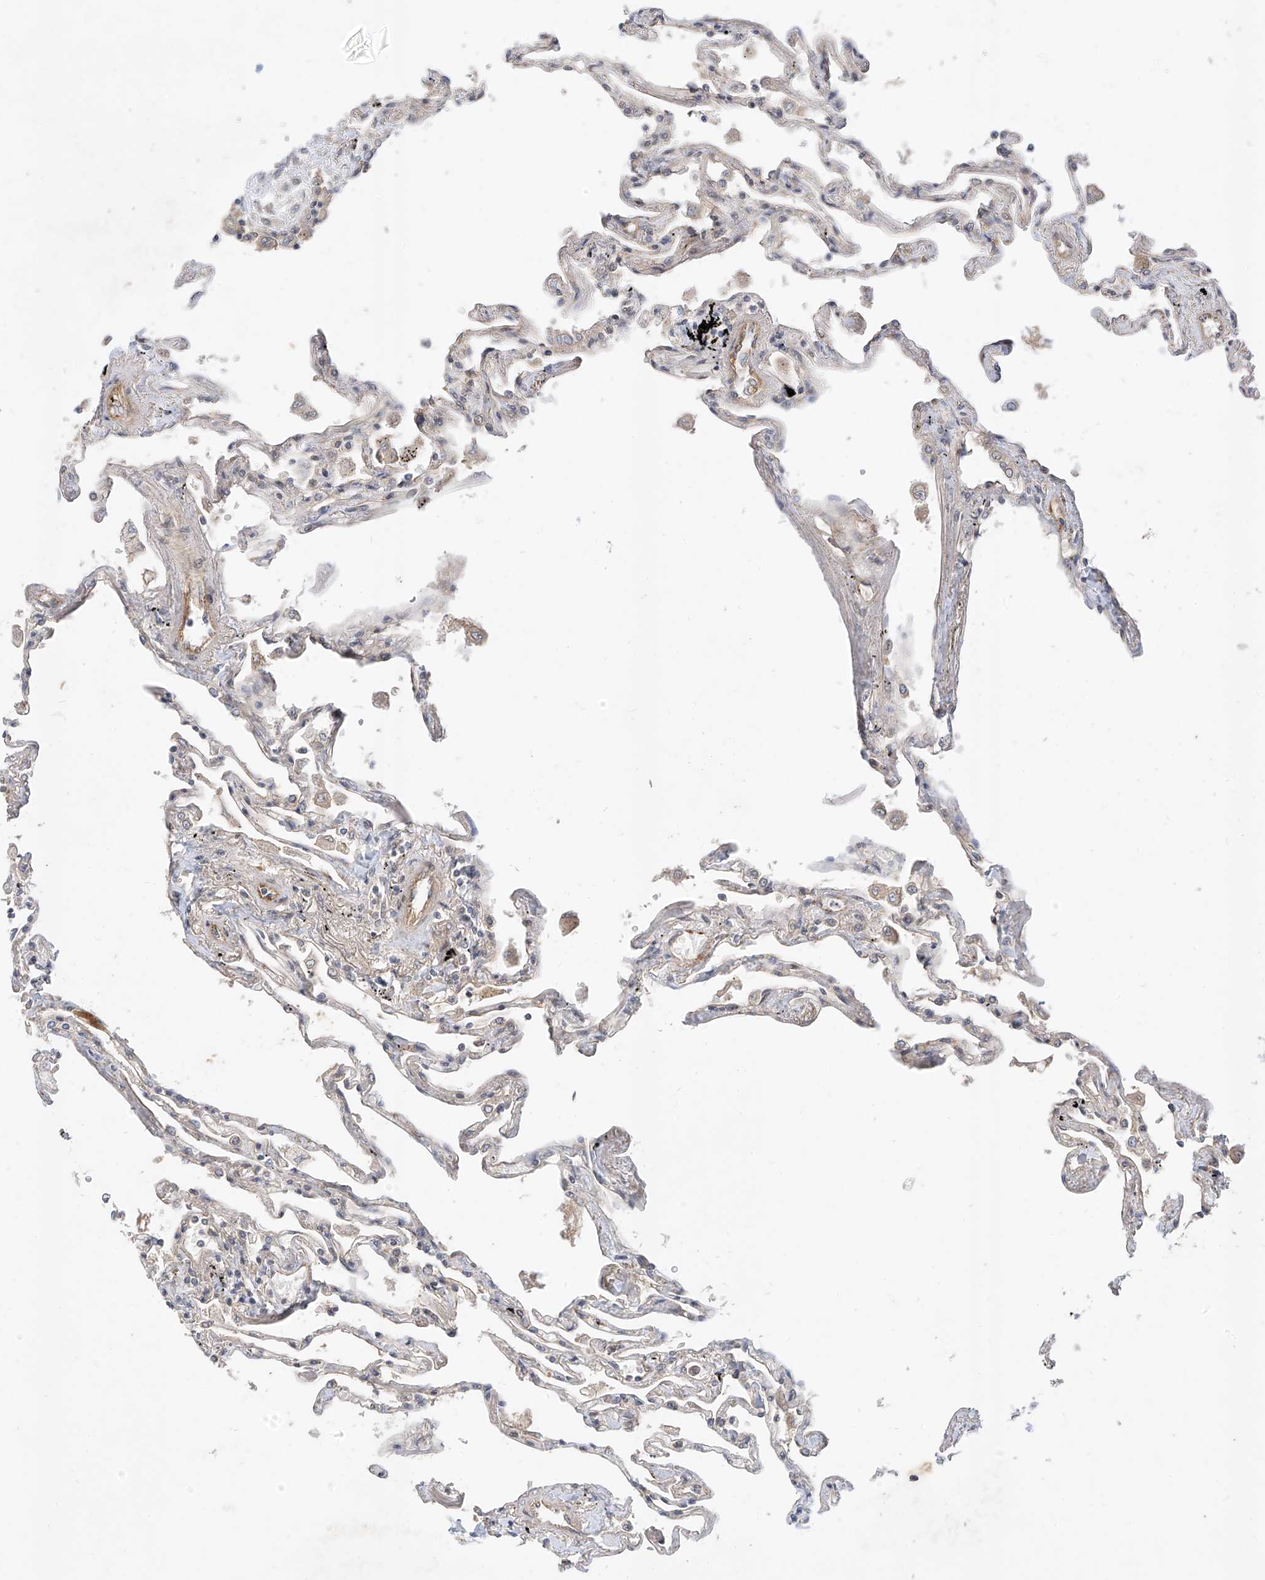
{"staining": {"intensity": "negative", "quantity": "none", "location": "none"}, "tissue": "lung", "cell_type": "Alveolar cells", "image_type": "normal", "snomed": [{"axis": "morphology", "description": "Normal tissue, NOS"}, {"axis": "topography", "description": "Lung"}], "caption": "IHC photomicrograph of benign lung: lung stained with DAB (3,3'-diaminobenzidine) displays no significant protein staining in alveolar cells. (Brightfield microscopy of DAB IHC at high magnification).", "gene": "MRTFA", "patient": {"sex": "female", "age": 67}}